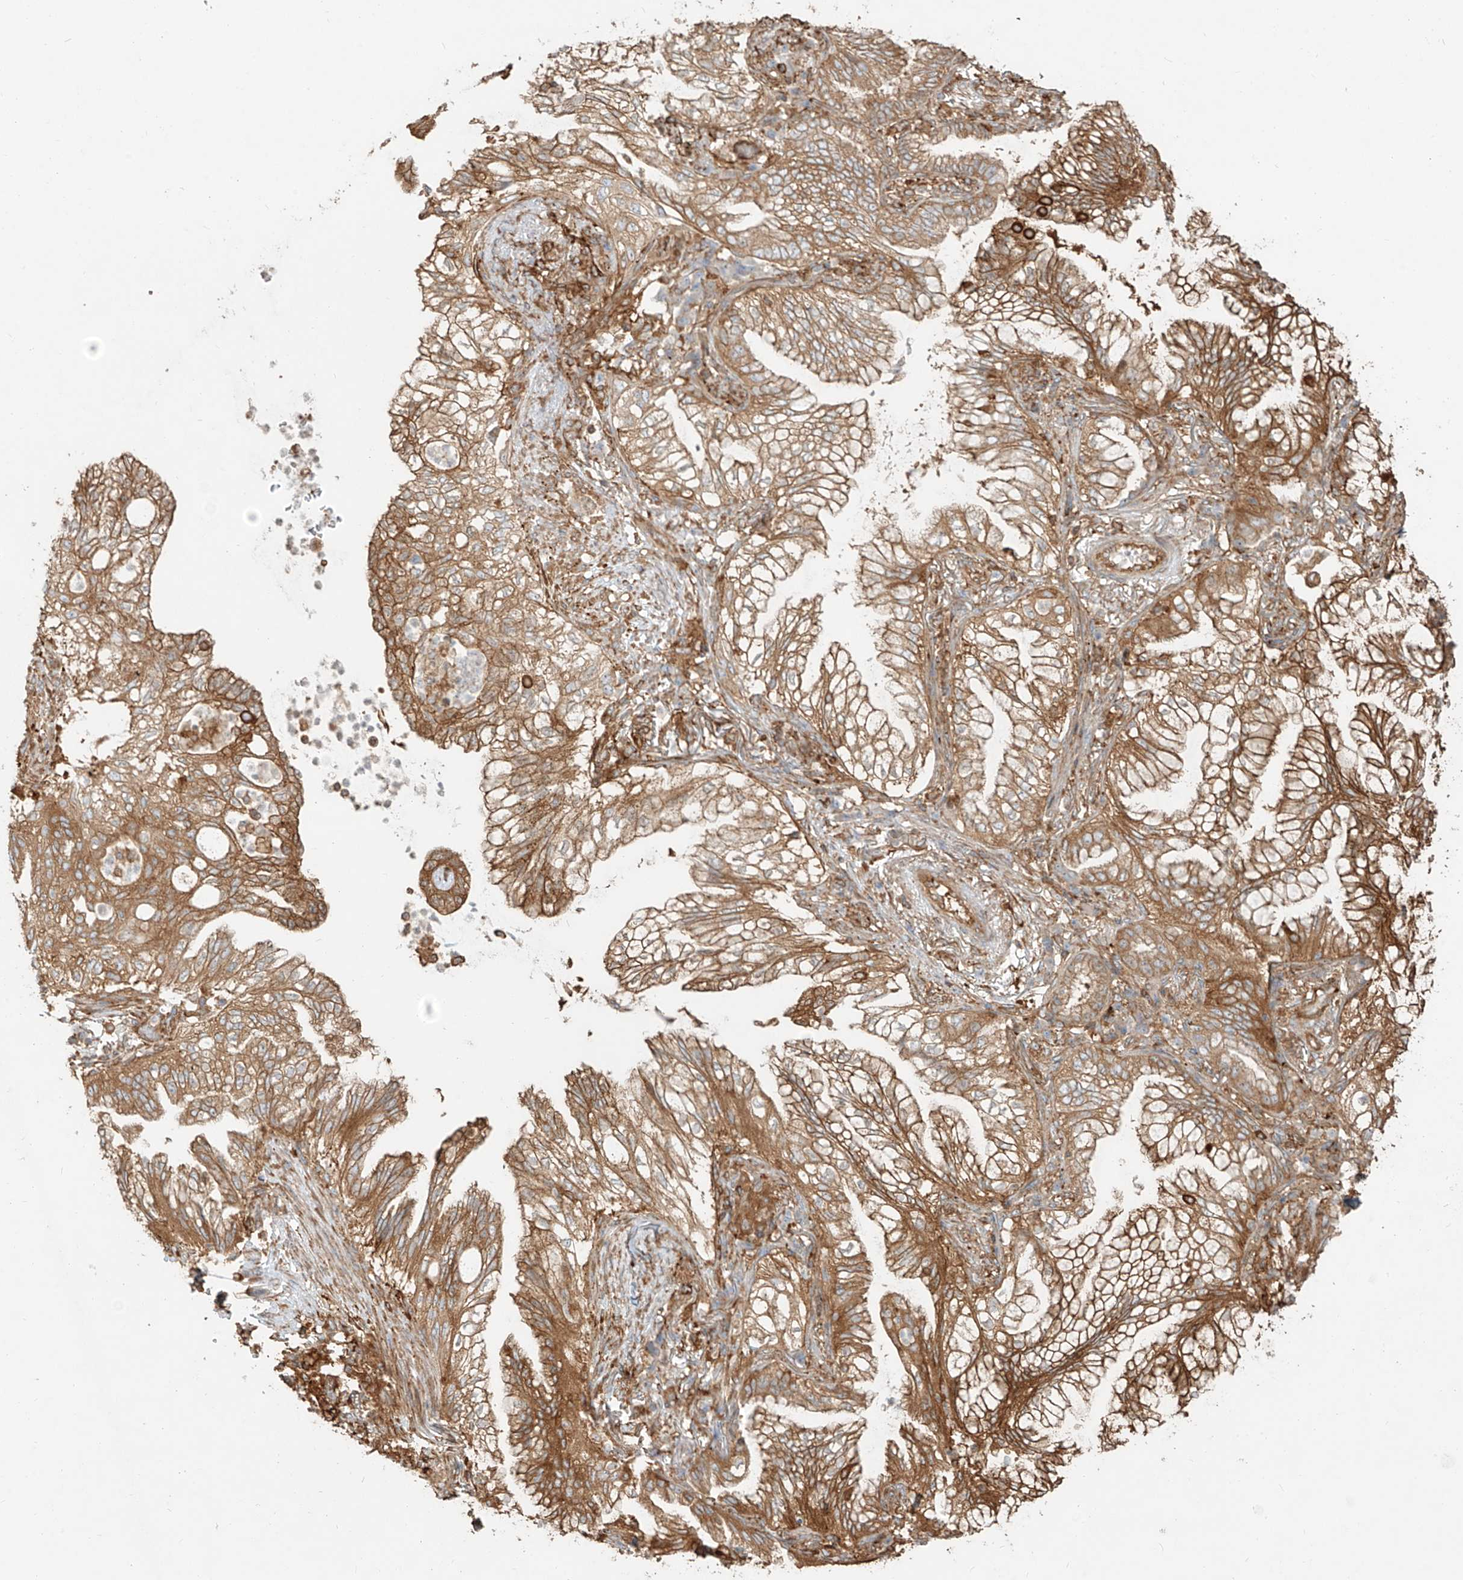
{"staining": {"intensity": "moderate", "quantity": ">75%", "location": "cytoplasmic/membranous"}, "tissue": "lung cancer", "cell_type": "Tumor cells", "image_type": "cancer", "snomed": [{"axis": "morphology", "description": "Adenocarcinoma, NOS"}, {"axis": "topography", "description": "Lung"}], "caption": "DAB immunohistochemical staining of lung cancer shows moderate cytoplasmic/membranous protein expression in about >75% of tumor cells.", "gene": "SNX9", "patient": {"sex": "female", "age": 70}}